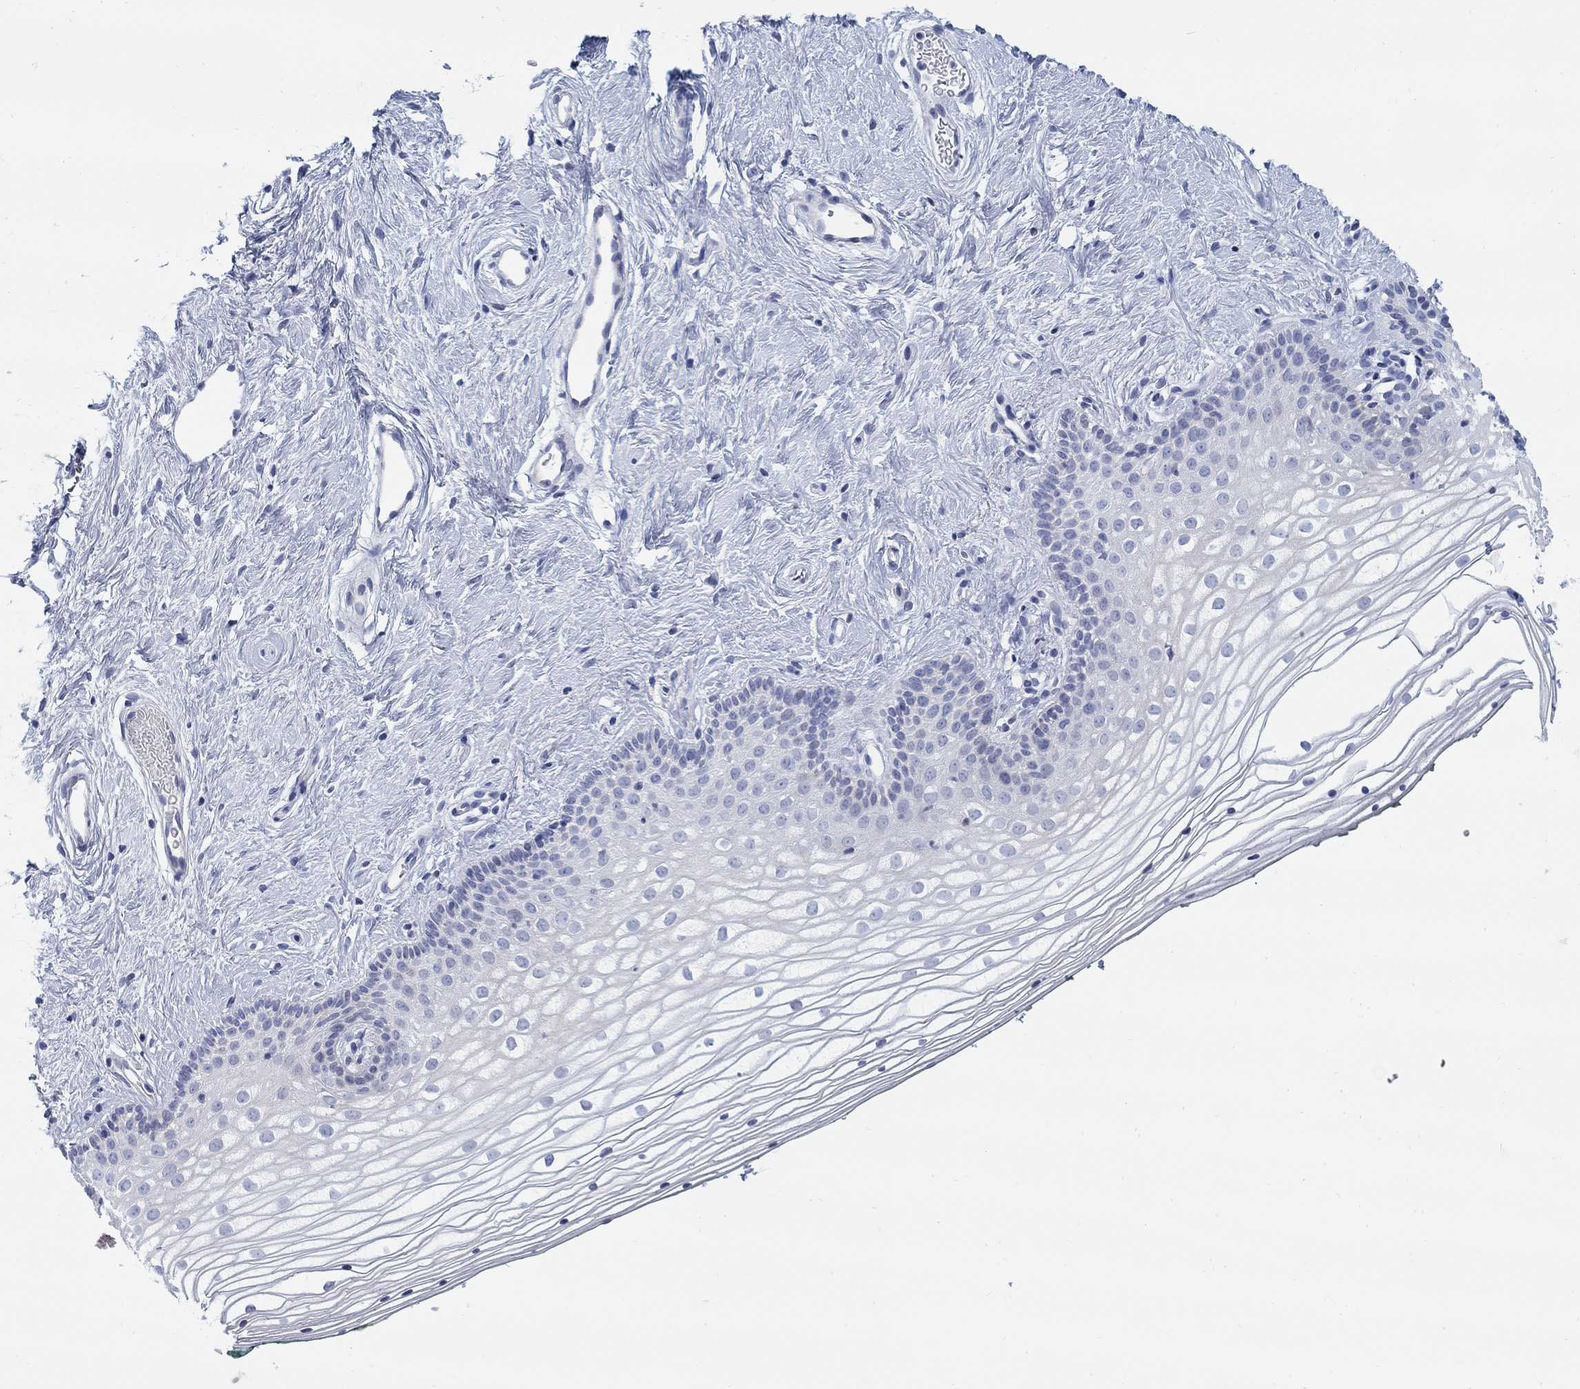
{"staining": {"intensity": "negative", "quantity": "none", "location": "none"}, "tissue": "vagina", "cell_type": "Squamous epithelial cells", "image_type": "normal", "snomed": [{"axis": "morphology", "description": "Normal tissue, NOS"}, {"axis": "topography", "description": "Vagina"}], "caption": "This is an immunohistochemistry photomicrograph of benign human vagina. There is no expression in squamous epithelial cells.", "gene": "HEATR4", "patient": {"sex": "female", "age": 36}}